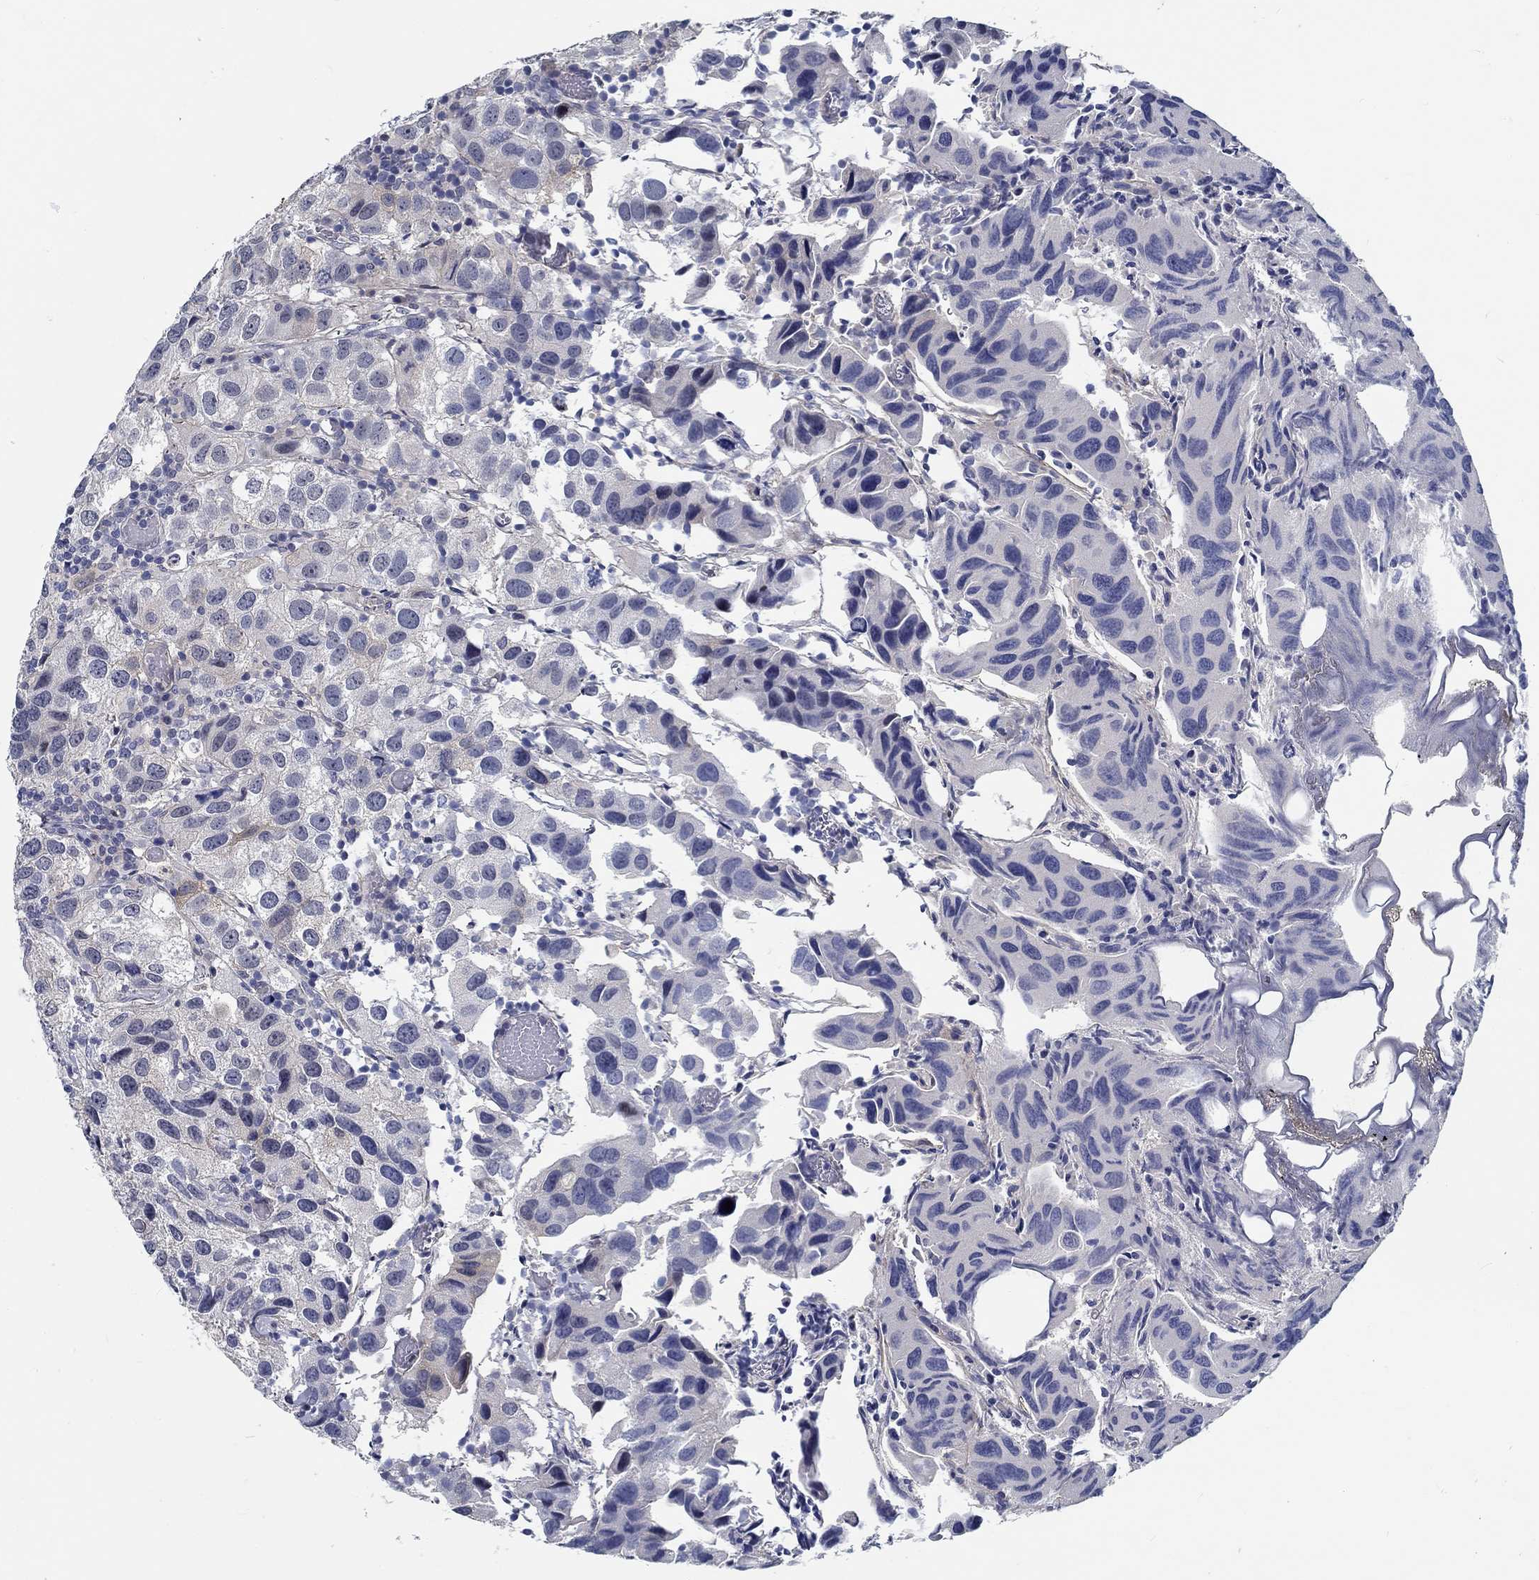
{"staining": {"intensity": "weak", "quantity": "<25%", "location": "cytoplasmic/membranous"}, "tissue": "urothelial cancer", "cell_type": "Tumor cells", "image_type": "cancer", "snomed": [{"axis": "morphology", "description": "Urothelial carcinoma, High grade"}, {"axis": "topography", "description": "Urinary bladder"}], "caption": "Urothelial cancer stained for a protein using IHC displays no staining tumor cells.", "gene": "MYBPC1", "patient": {"sex": "male", "age": 79}}